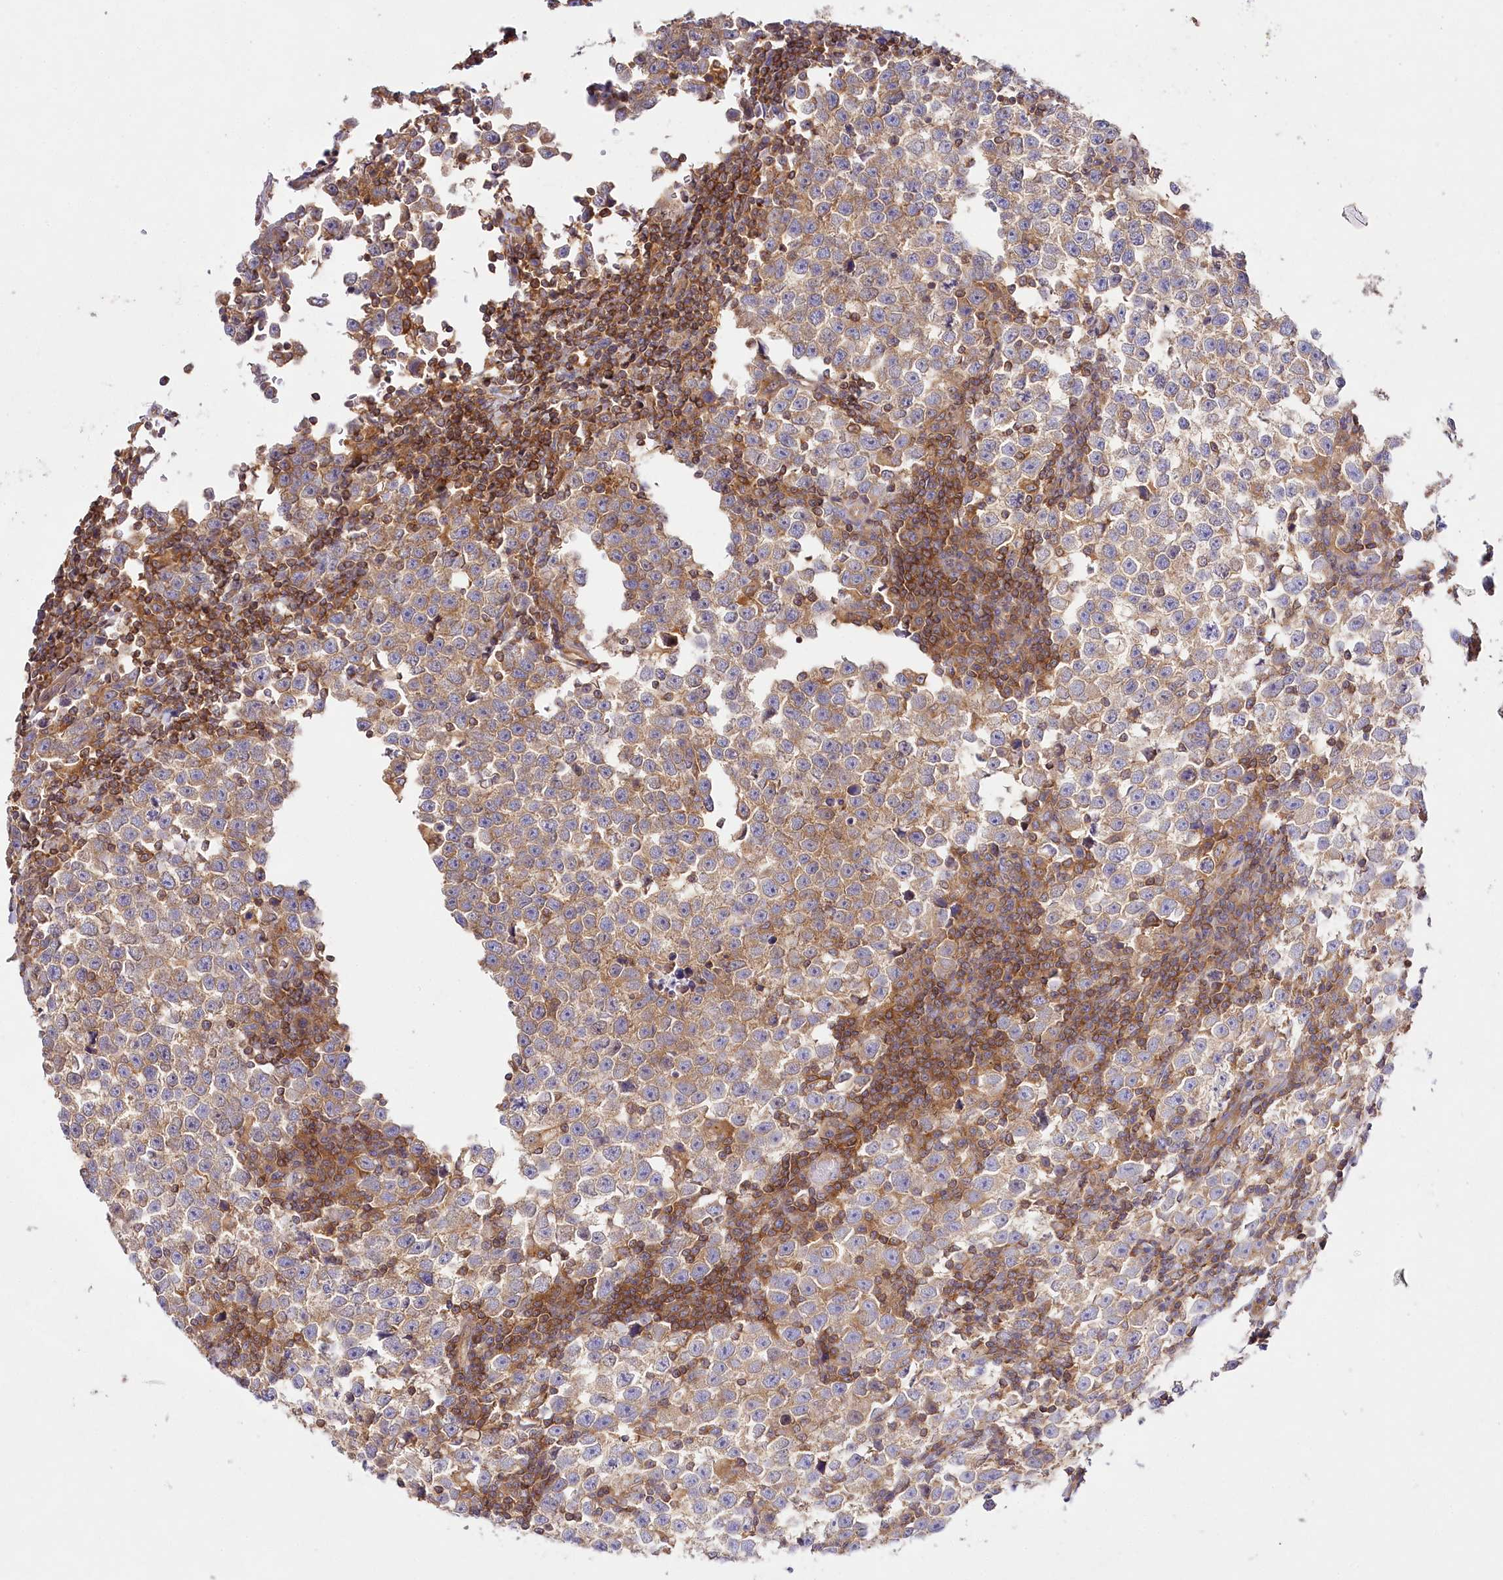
{"staining": {"intensity": "moderate", "quantity": ">75%", "location": "cytoplasmic/membranous"}, "tissue": "testis cancer", "cell_type": "Tumor cells", "image_type": "cancer", "snomed": [{"axis": "morphology", "description": "Normal tissue, NOS"}, {"axis": "morphology", "description": "Seminoma, NOS"}, {"axis": "topography", "description": "Testis"}], "caption": "Immunohistochemical staining of human testis cancer exhibits moderate cytoplasmic/membranous protein positivity in about >75% of tumor cells.", "gene": "ABRAXAS2", "patient": {"sex": "male", "age": 43}}